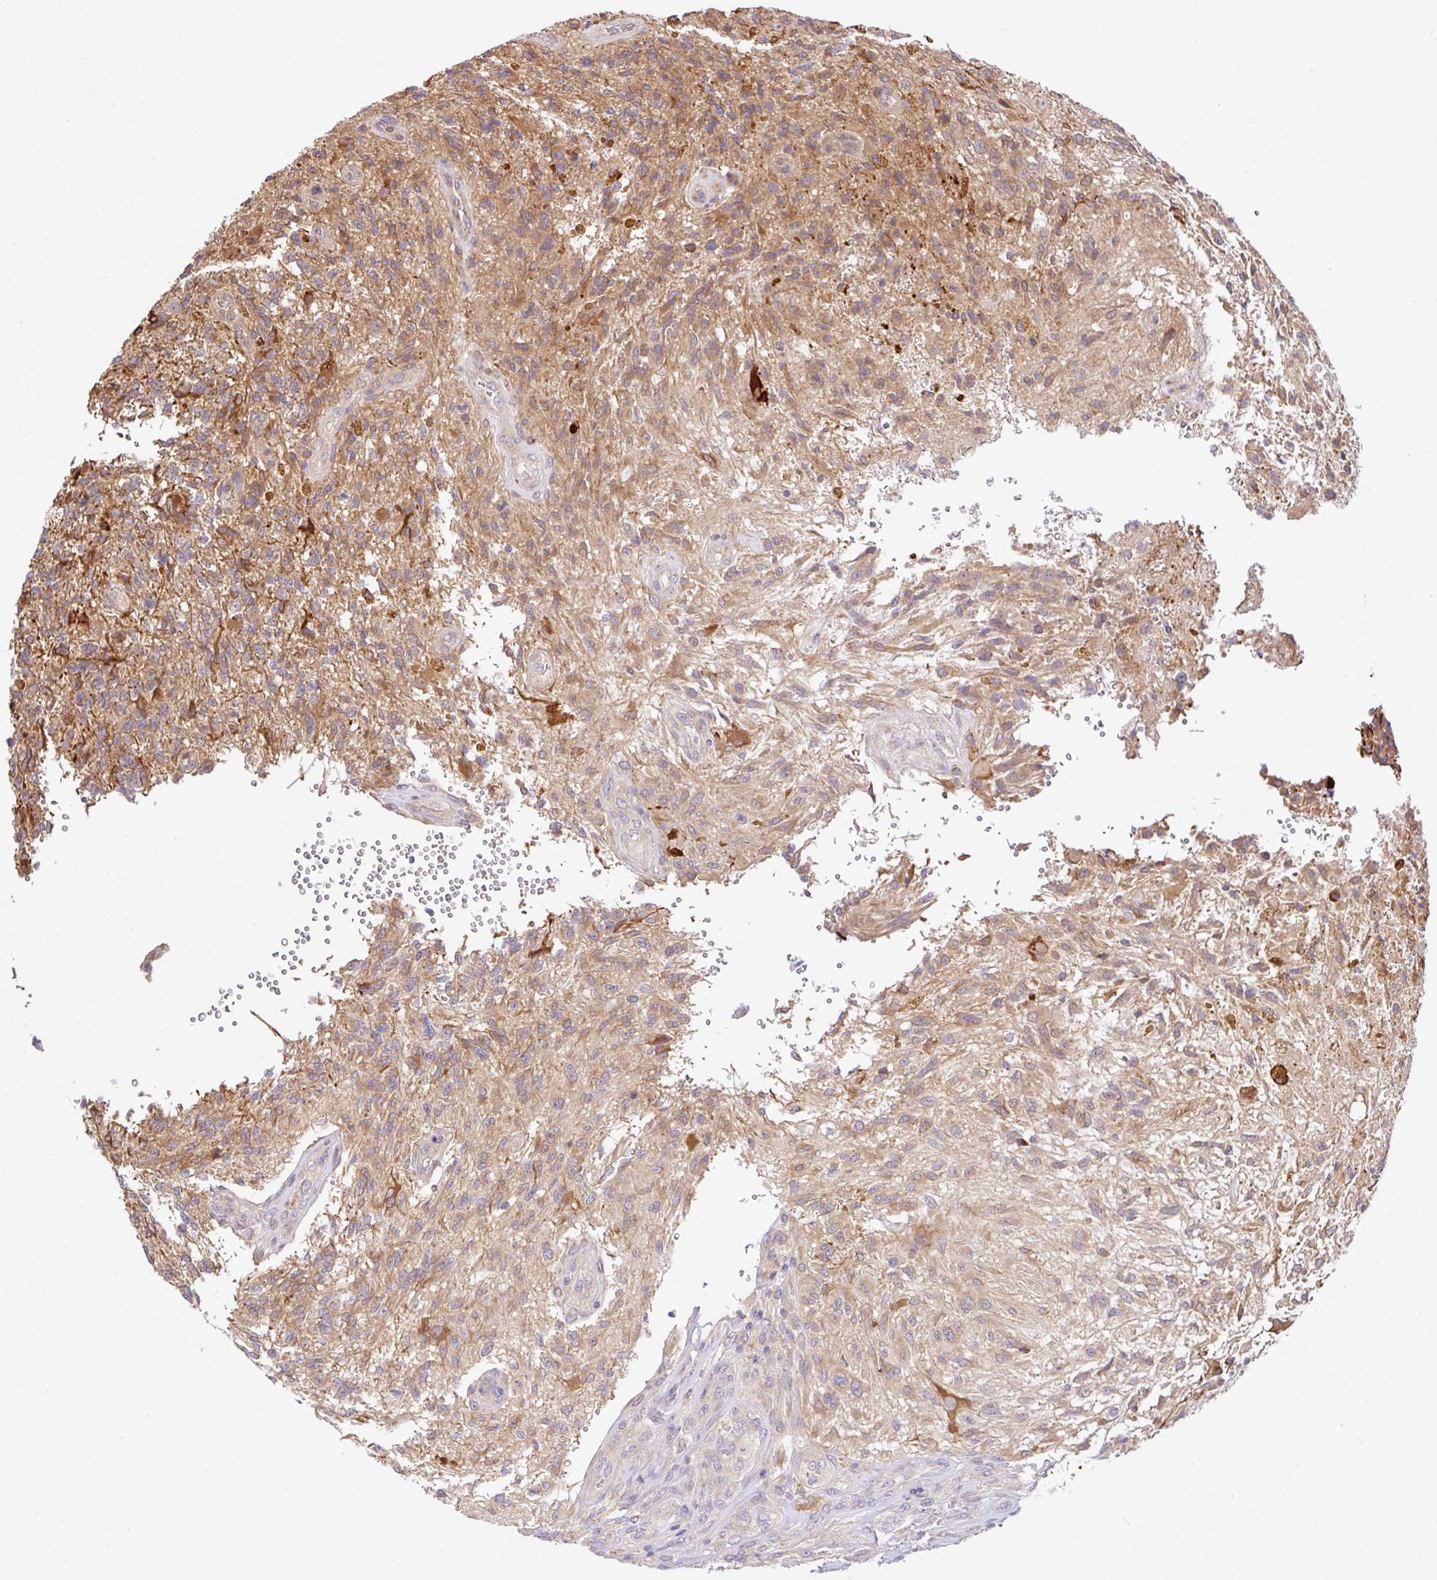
{"staining": {"intensity": "moderate", "quantity": ">75%", "location": "cytoplasmic/membranous"}, "tissue": "glioma", "cell_type": "Tumor cells", "image_type": "cancer", "snomed": [{"axis": "morphology", "description": "Glioma, malignant, High grade"}, {"axis": "topography", "description": "Brain"}], "caption": "Protein staining by immunohistochemistry exhibits moderate cytoplasmic/membranous expression in about >75% of tumor cells in glioma.", "gene": "UBE4A", "patient": {"sex": "male", "age": 56}}